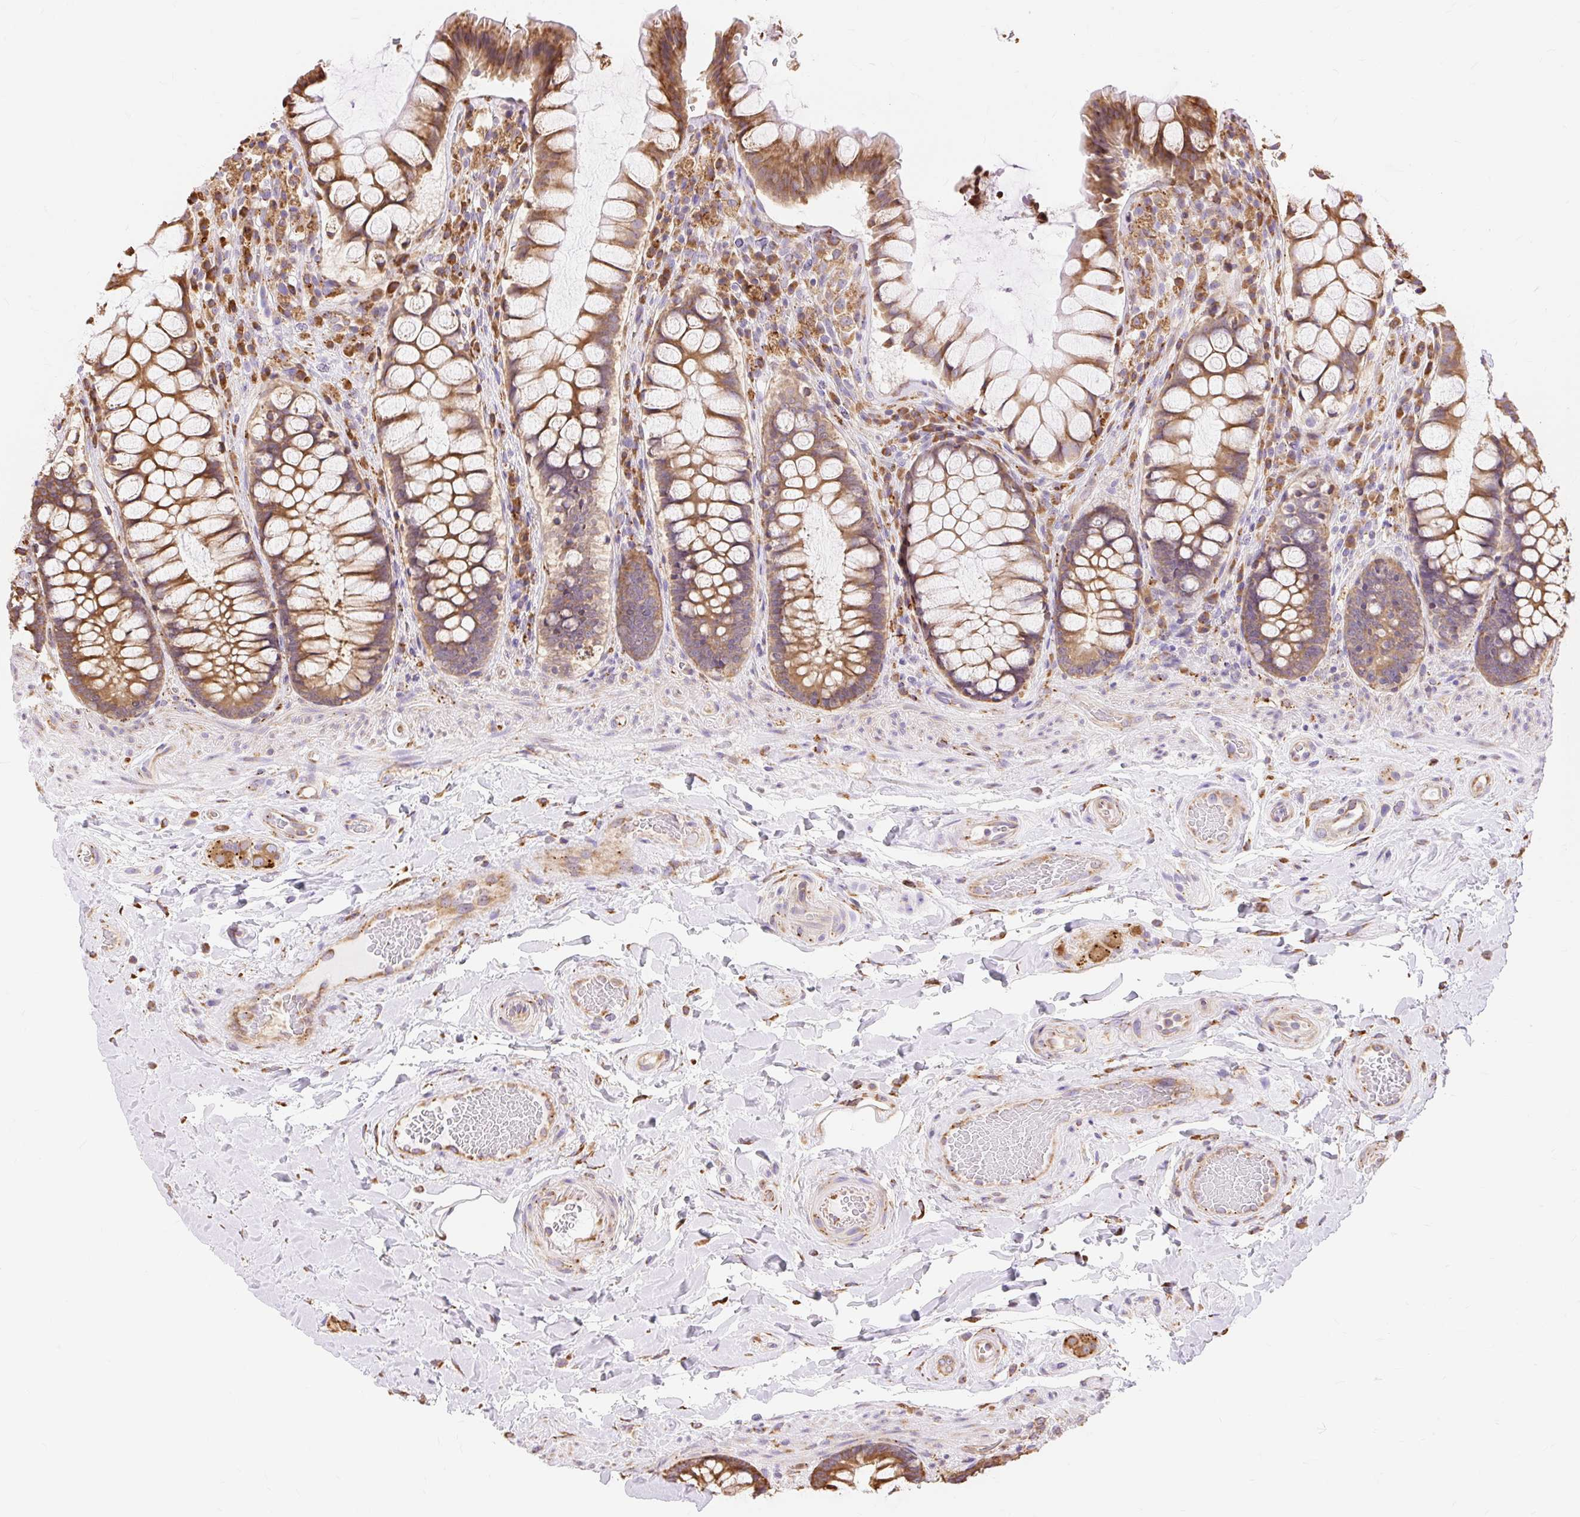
{"staining": {"intensity": "moderate", "quantity": ">75%", "location": "cytoplasmic/membranous"}, "tissue": "rectum", "cell_type": "Glandular cells", "image_type": "normal", "snomed": [{"axis": "morphology", "description": "Normal tissue, NOS"}, {"axis": "topography", "description": "Rectum"}], "caption": "IHC staining of benign rectum, which displays medium levels of moderate cytoplasmic/membranous staining in approximately >75% of glandular cells indicating moderate cytoplasmic/membranous protein staining. The staining was performed using DAB (3,3'-diaminobenzidine) (brown) for protein detection and nuclei were counterstained in hematoxylin (blue).", "gene": "ENSG00000260836", "patient": {"sex": "female", "age": 58}}